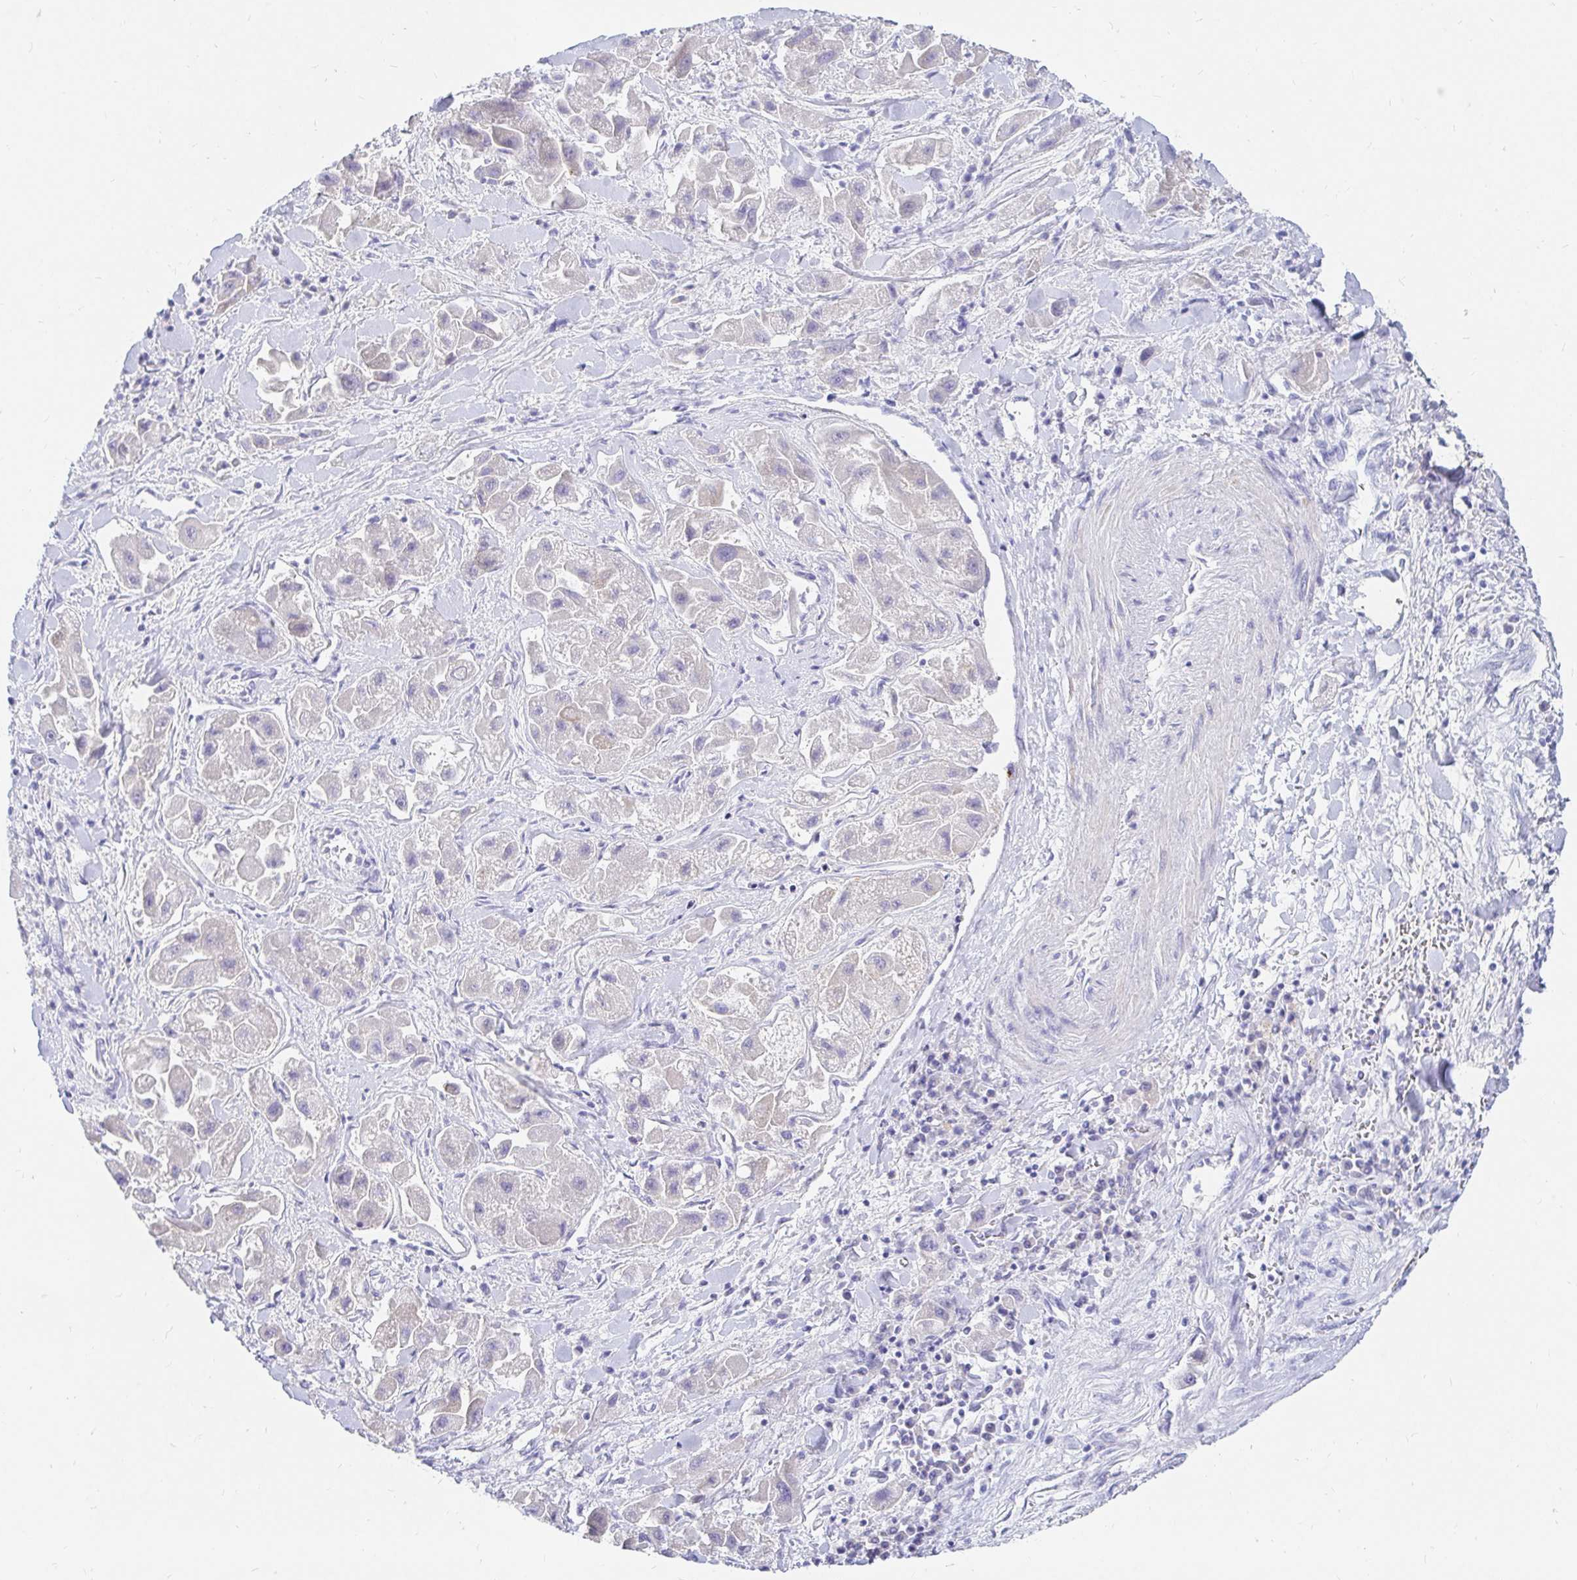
{"staining": {"intensity": "negative", "quantity": "none", "location": "none"}, "tissue": "liver cancer", "cell_type": "Tumor cells", "image_type": "cancer", "snomed": [{"axis": "morphology", "description": "Carcinoma, Hepatocellular, NOS"}, {"axis": "topography", "description": "Liver"}], "caption": "Immunohistochemistry histopathology image of human hepatocellular carcinoma (liver) stained for a protein (brown), which displays no expression in tumor cells.", "gene": "NR2E1", "patient": {"sex": "male", "age": 24}}